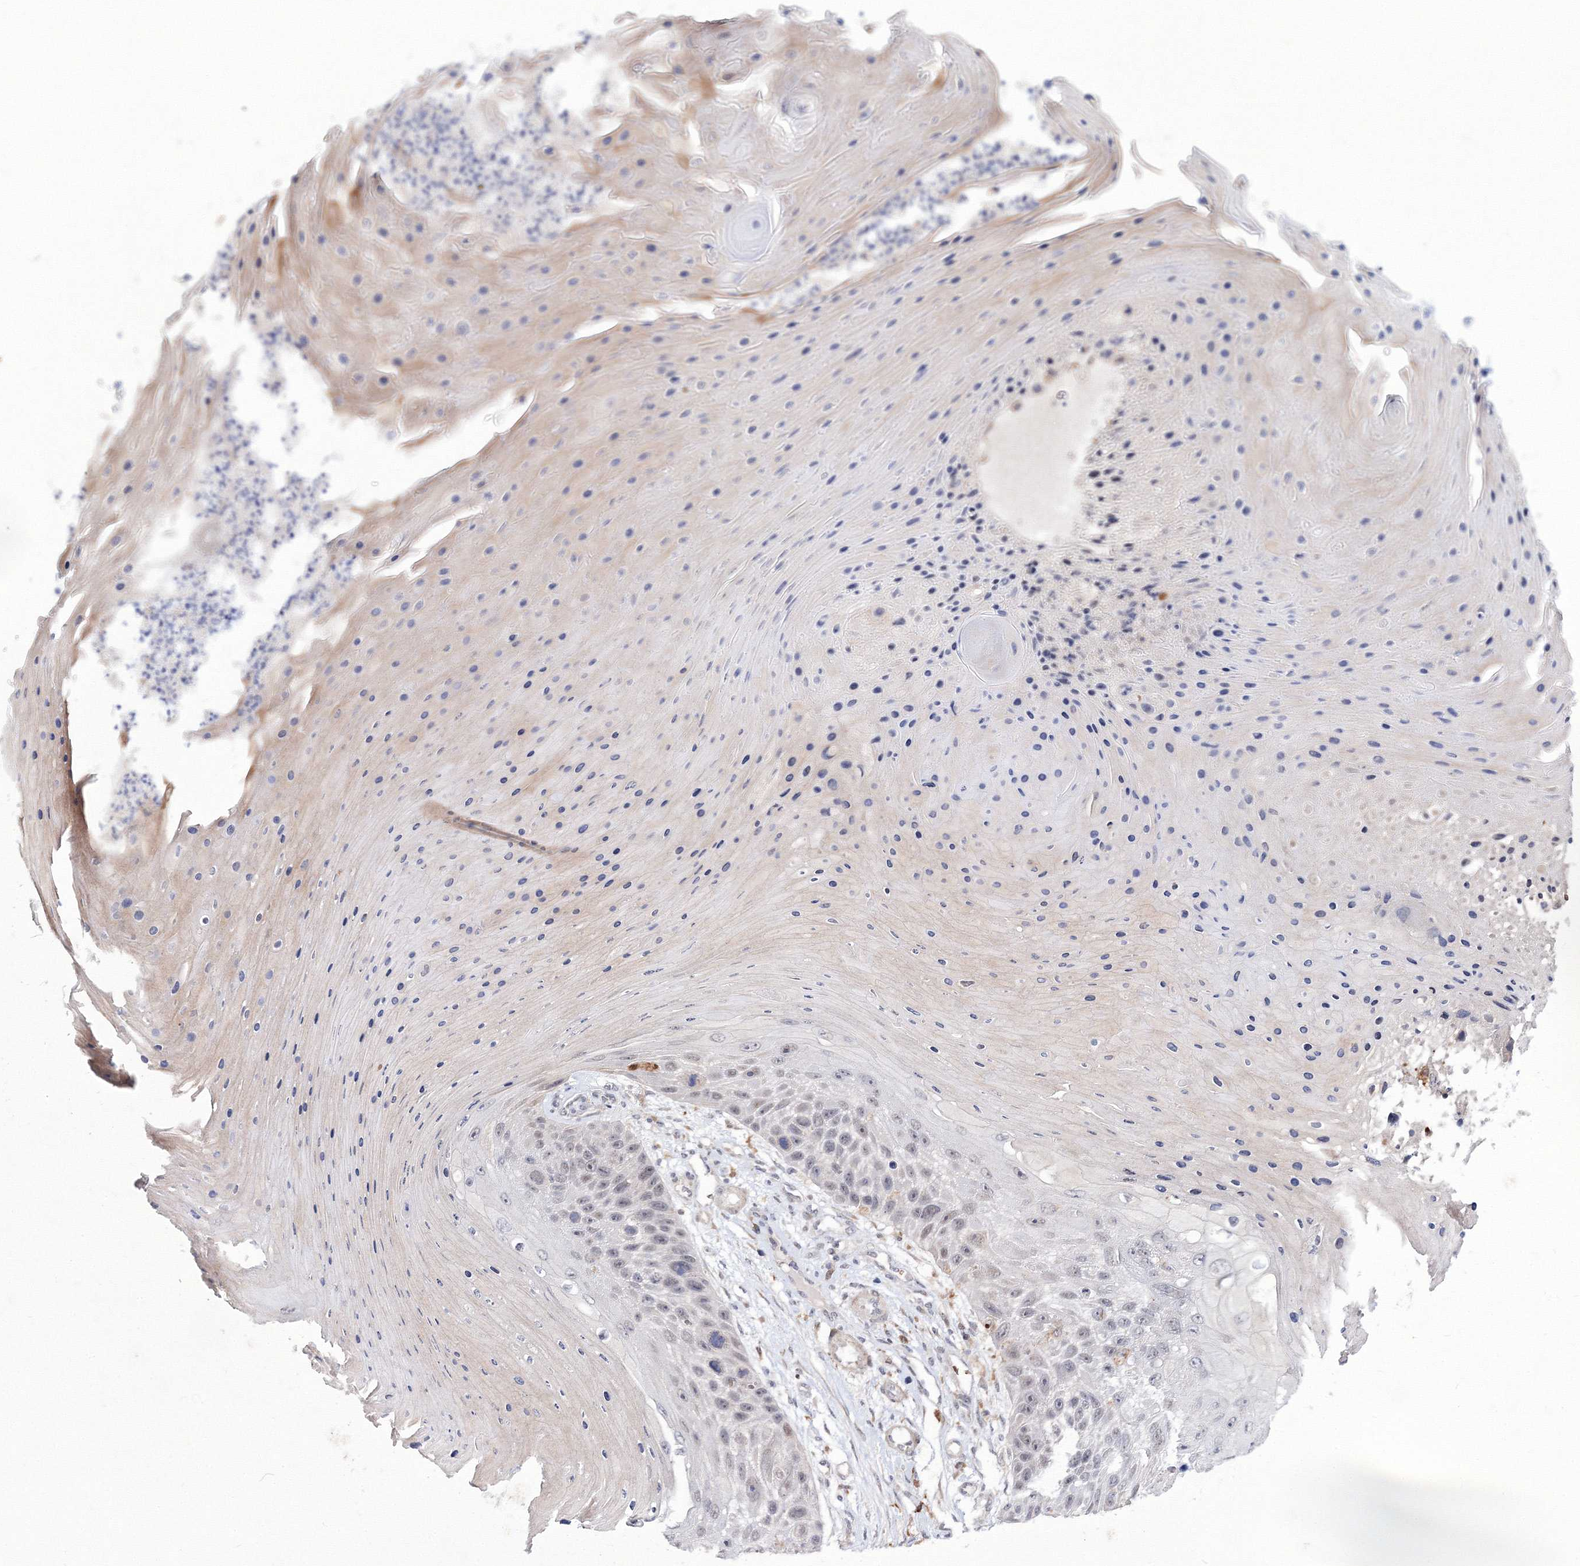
{"staining": {"intensity": "negative", "quantity": "none", "location": "none"}, "tissue": "skin cancer", "cell_type": "Tumor cells", "image_type": "cancer", "snomed": [{"axis": "morphology", "description": "Squamous cell carcinoma, NOS"}, {"axis": "topography", "description": "Skin"}], "caption": "Protein analysis of skin cancer (squamous cell carcinoma) displays no significant positivity in tumor cells.", "gene": "C11orf52", "patient": {"sex": "female", "age": 88}}